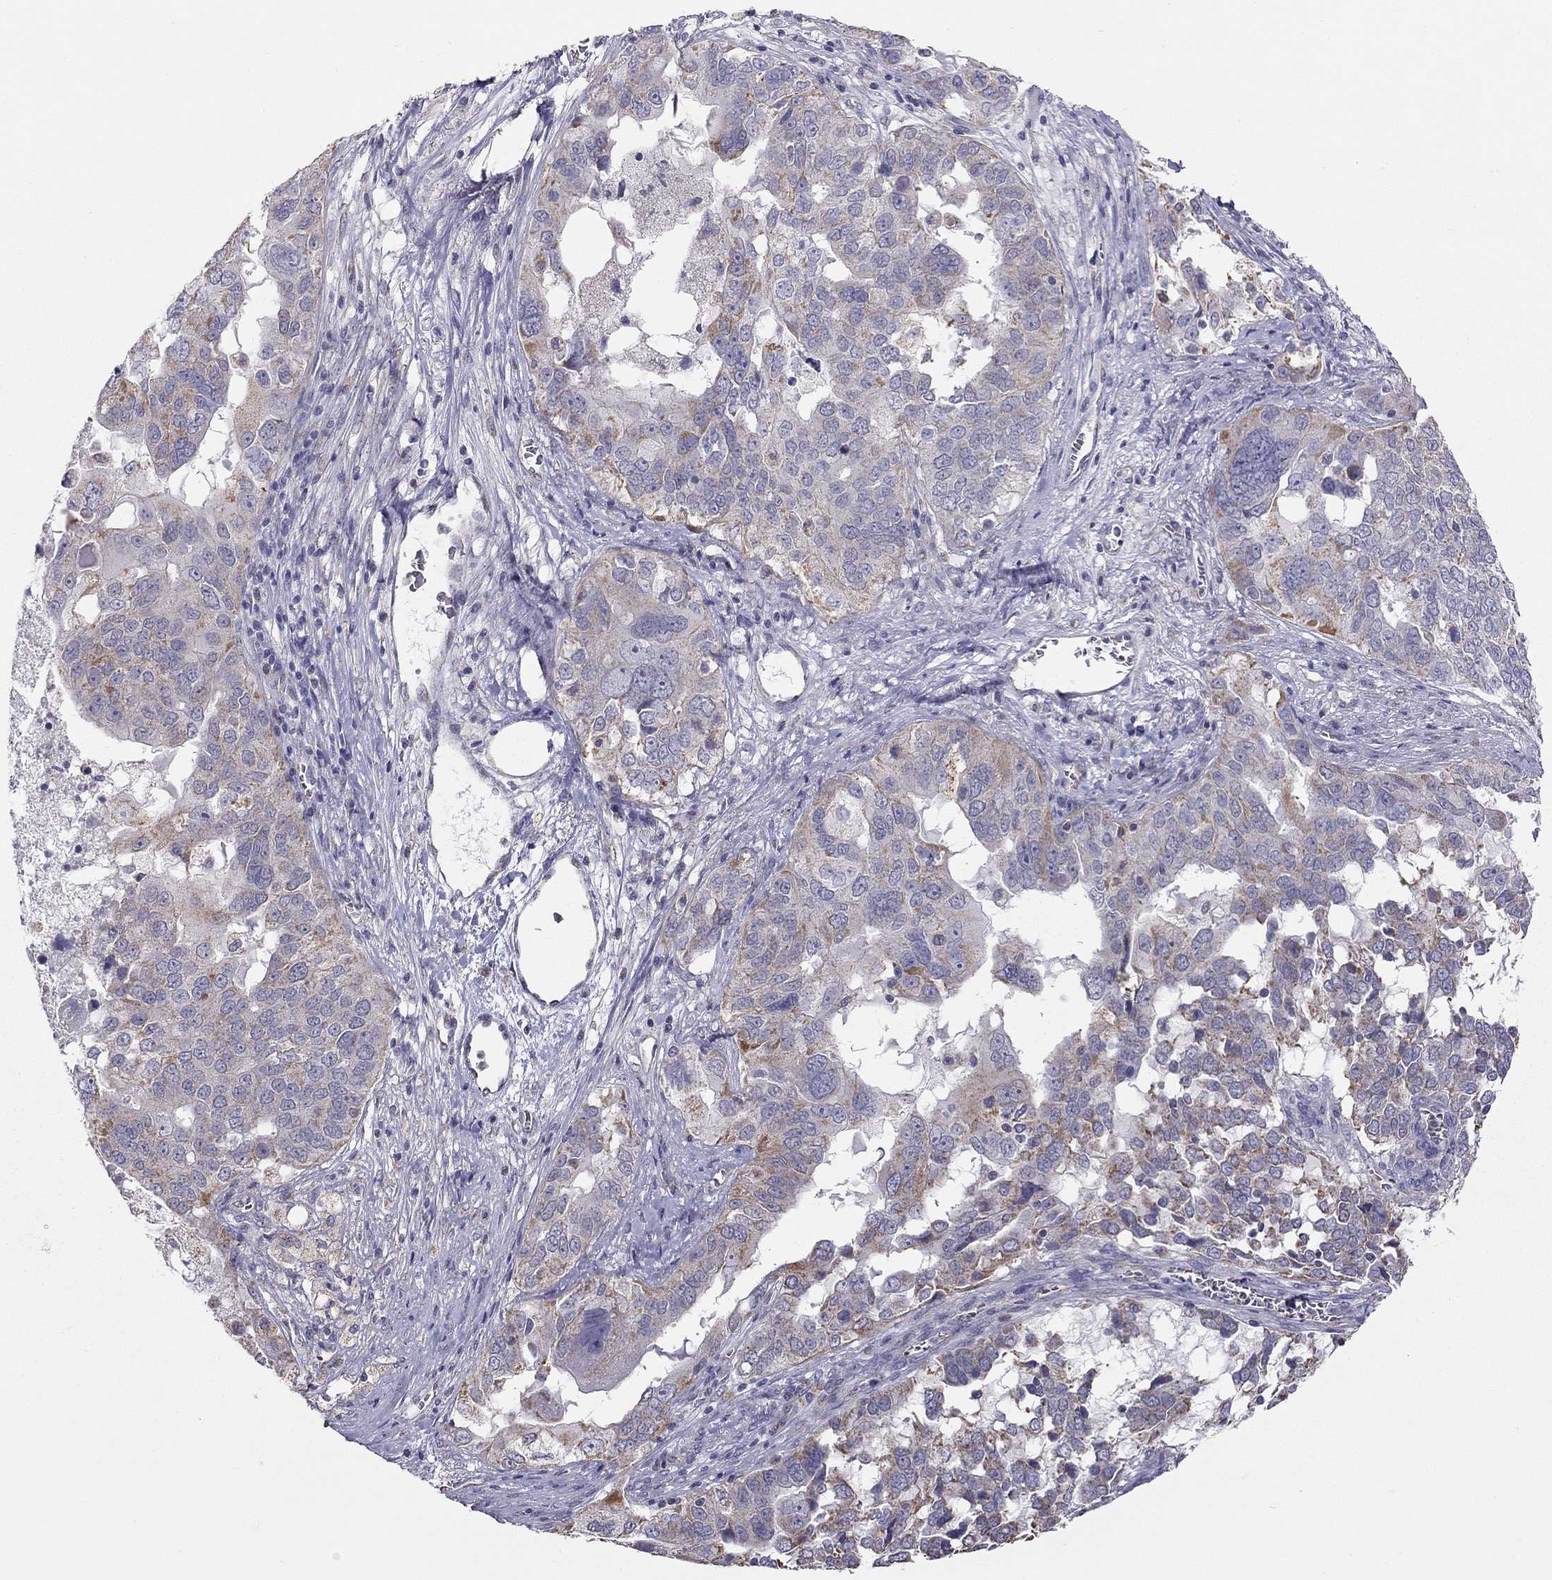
{"staining": {"intensity": "moderate", "quantity": "25%-75%", "location": "cytoplasmic/membranous"}, "tissue": "ovarian cancer", "cell_type": "Tumor cells", "image_type": "cancer", "snomed": [{"axis": "morphology", "description": "Carcinoma, endometroid"}, {"axis": "topography", "description": "Soft tissue"}, {"axis": "topography", "description": "Ovary"}], "caption": "Ovarian endometroid carcinoma stained for a protein (brown) exhibits moderate cytoplasmic/membranous positive staining in about 25%-75% of tumor cells.", "gene": "LRIT3", "patient": {"sex": "female", "age": 52}}